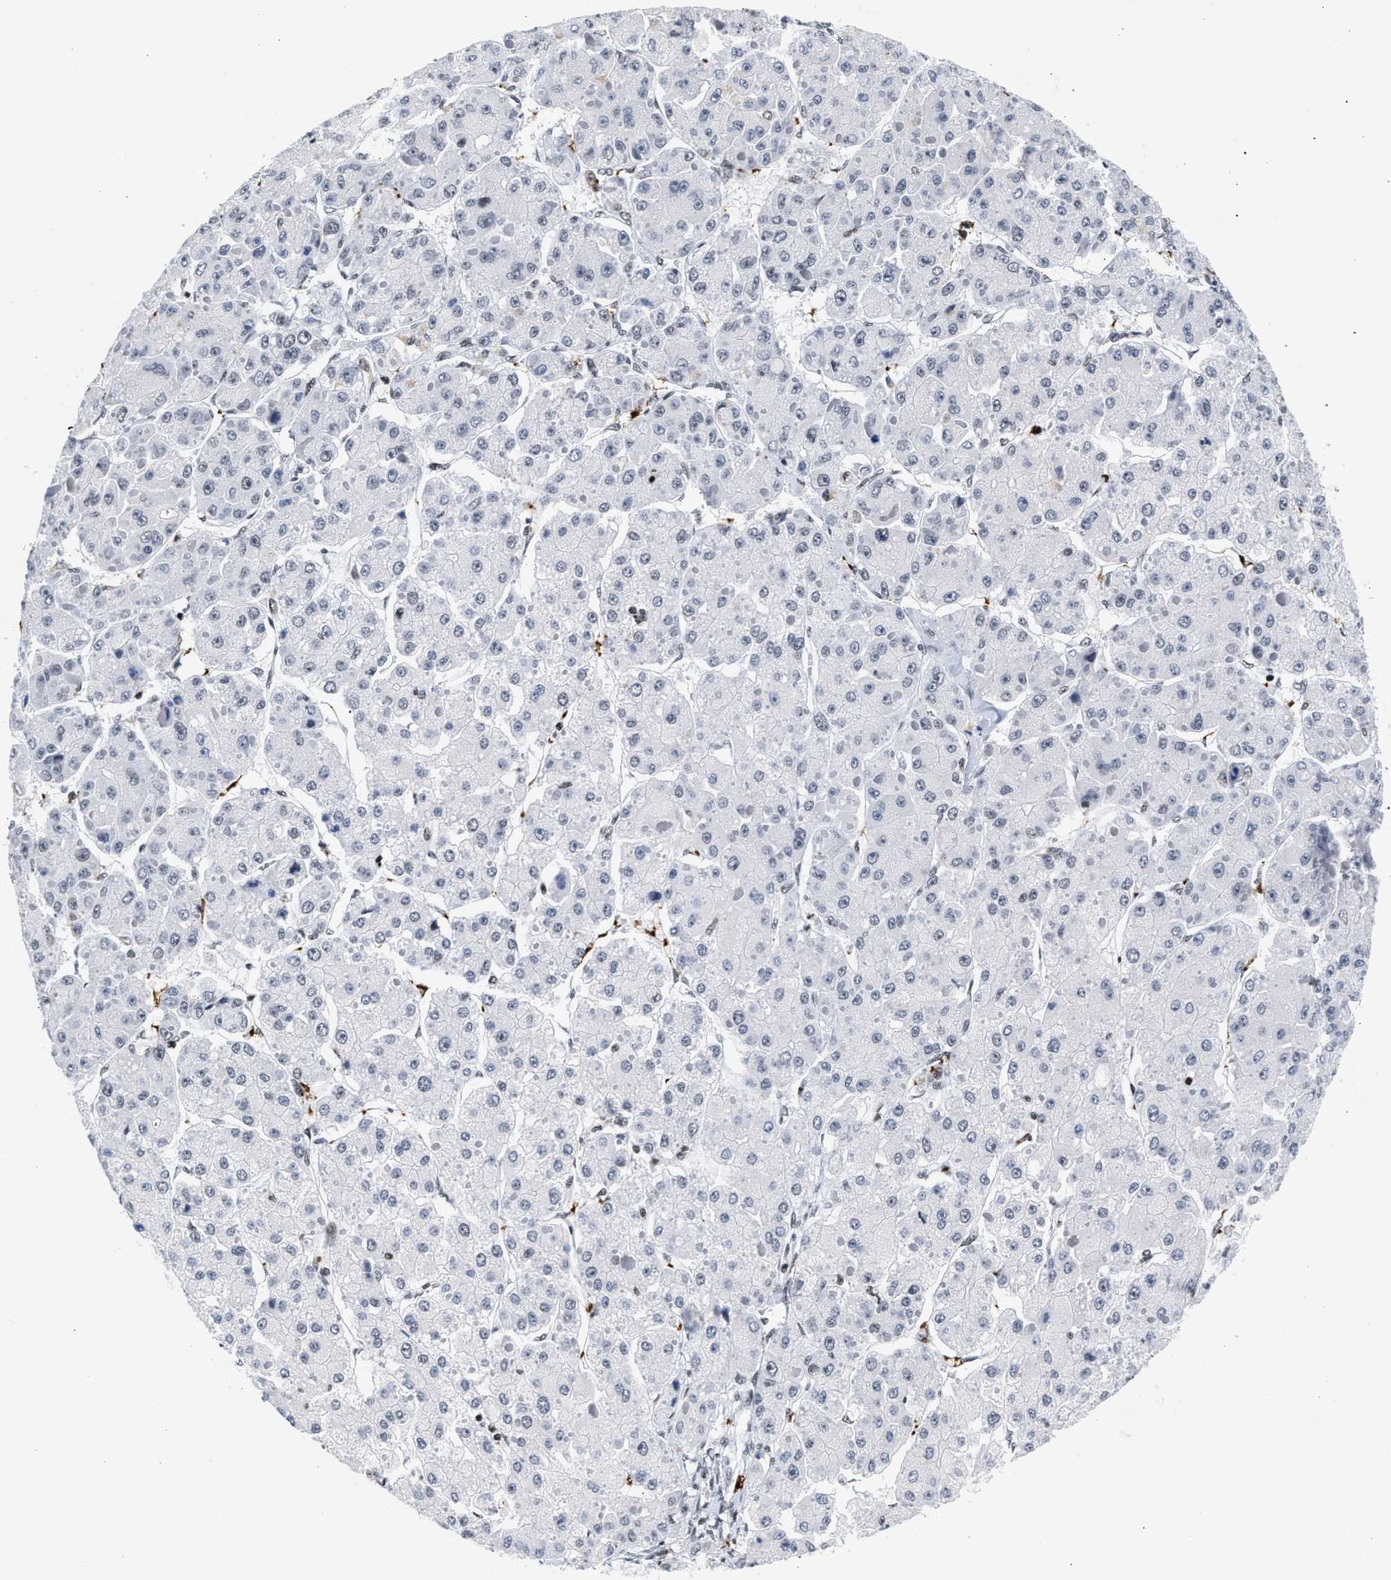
{"staining": {"intensity": "negative", "quantity": "none", "location": "none"}, "tissue": "liver cancer", "cell_type": "Tumor cells", "image_type": "cancer", "snomed": [{"axis": "morphology", "description": "Carcinoma, Hepatocellular, NOS"}, {"axis": "topography", "description": "Liver"}], "caption": "This is an IHC photomicrograph of human liver hepatocellular carcinoma. There is no expression in tumor cells.", "gene": "RAD21", "patient": {"sex": "female", "age": 73}}